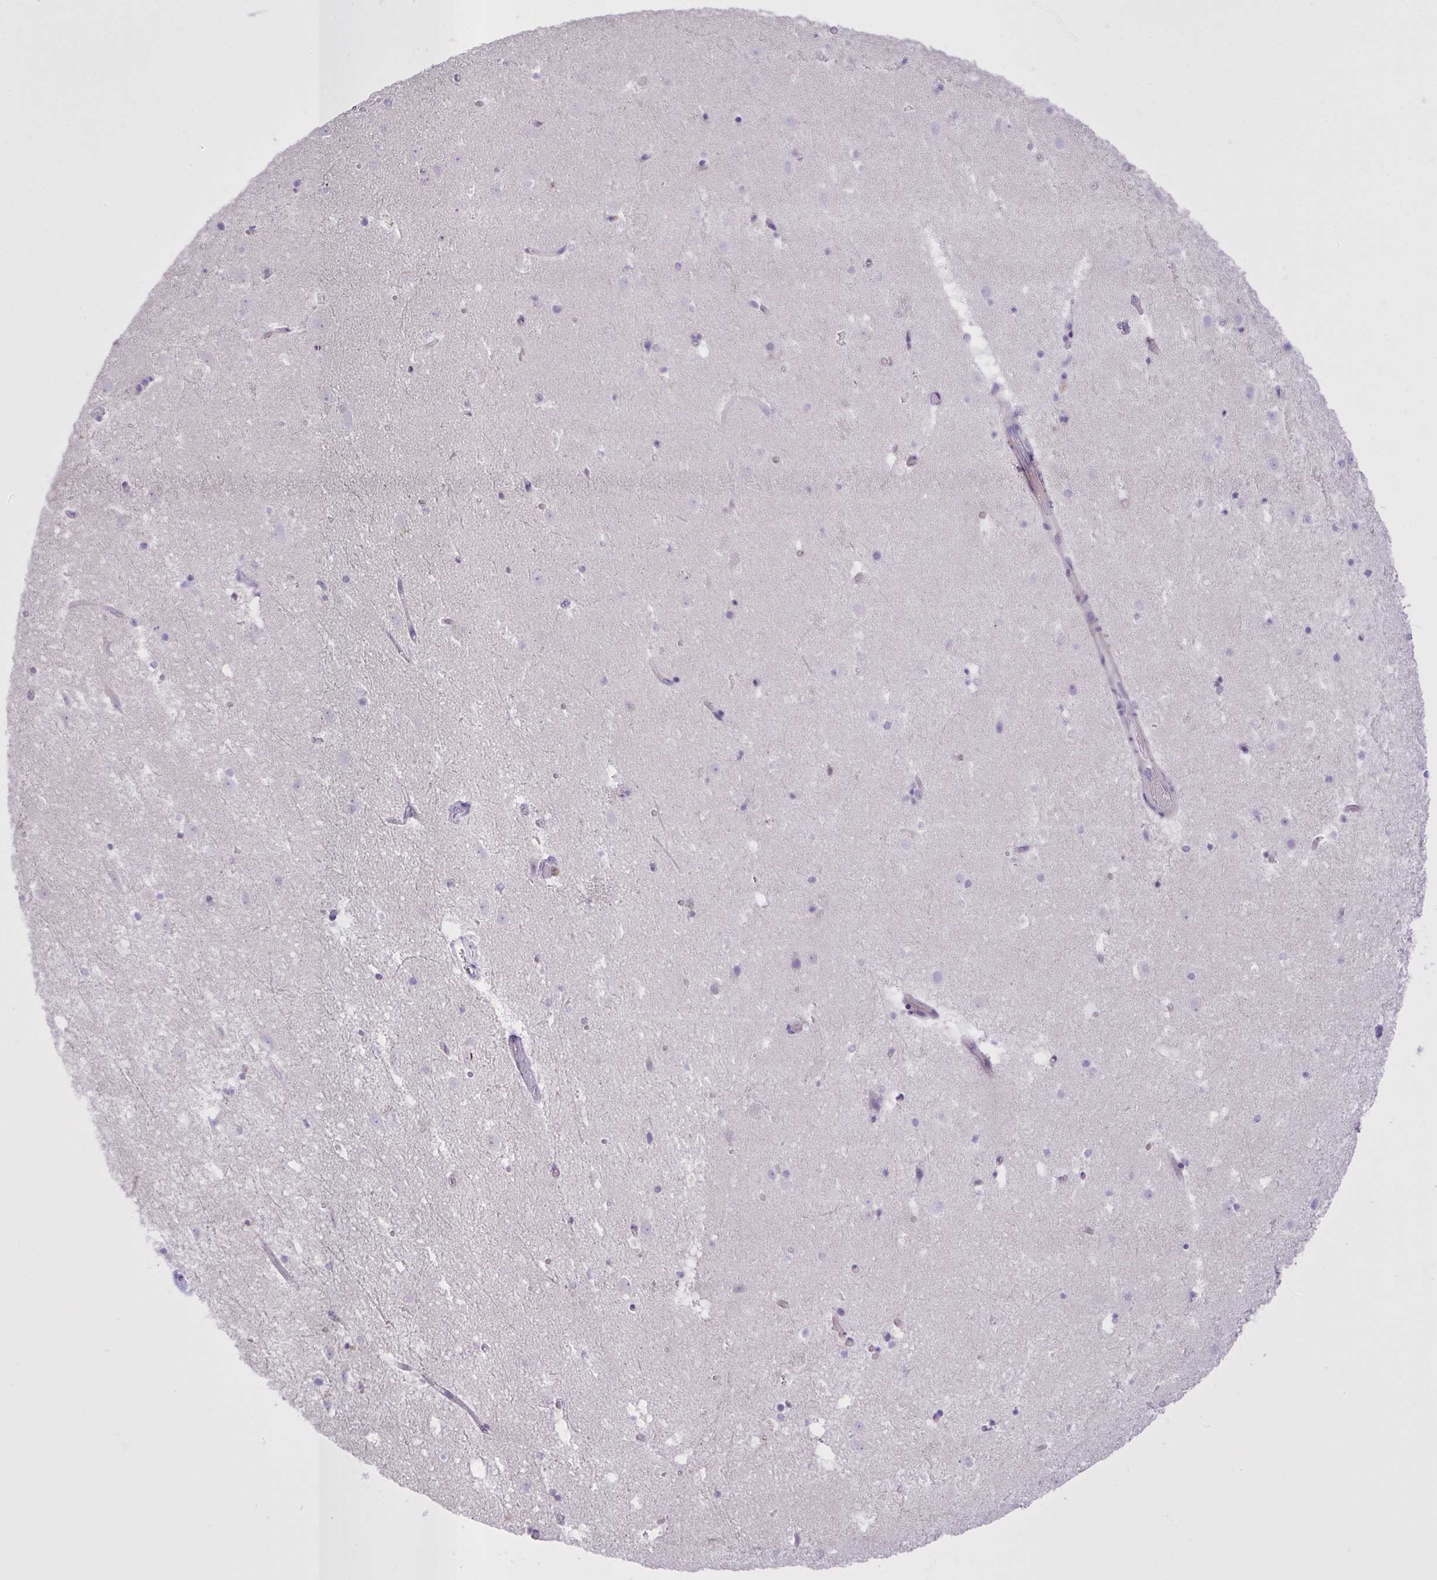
{"staining": {"intensity": "negative", "quantity": "none", "location": "none"}, "tissue": "caudate", "cell_type": "Glial cells", "image_type": "normal", "snomed": [{"axis": "morphology", "description": "Normal tissue, NOS"}, {"axis": "topography", "description": "Lateral ventricle wall"}], "caption": "Histopathology image shows no significant protein expression in glial cells of benign caudate.", "gene": "SPAG1", "patient": {"sex": "male", "age": 37}}